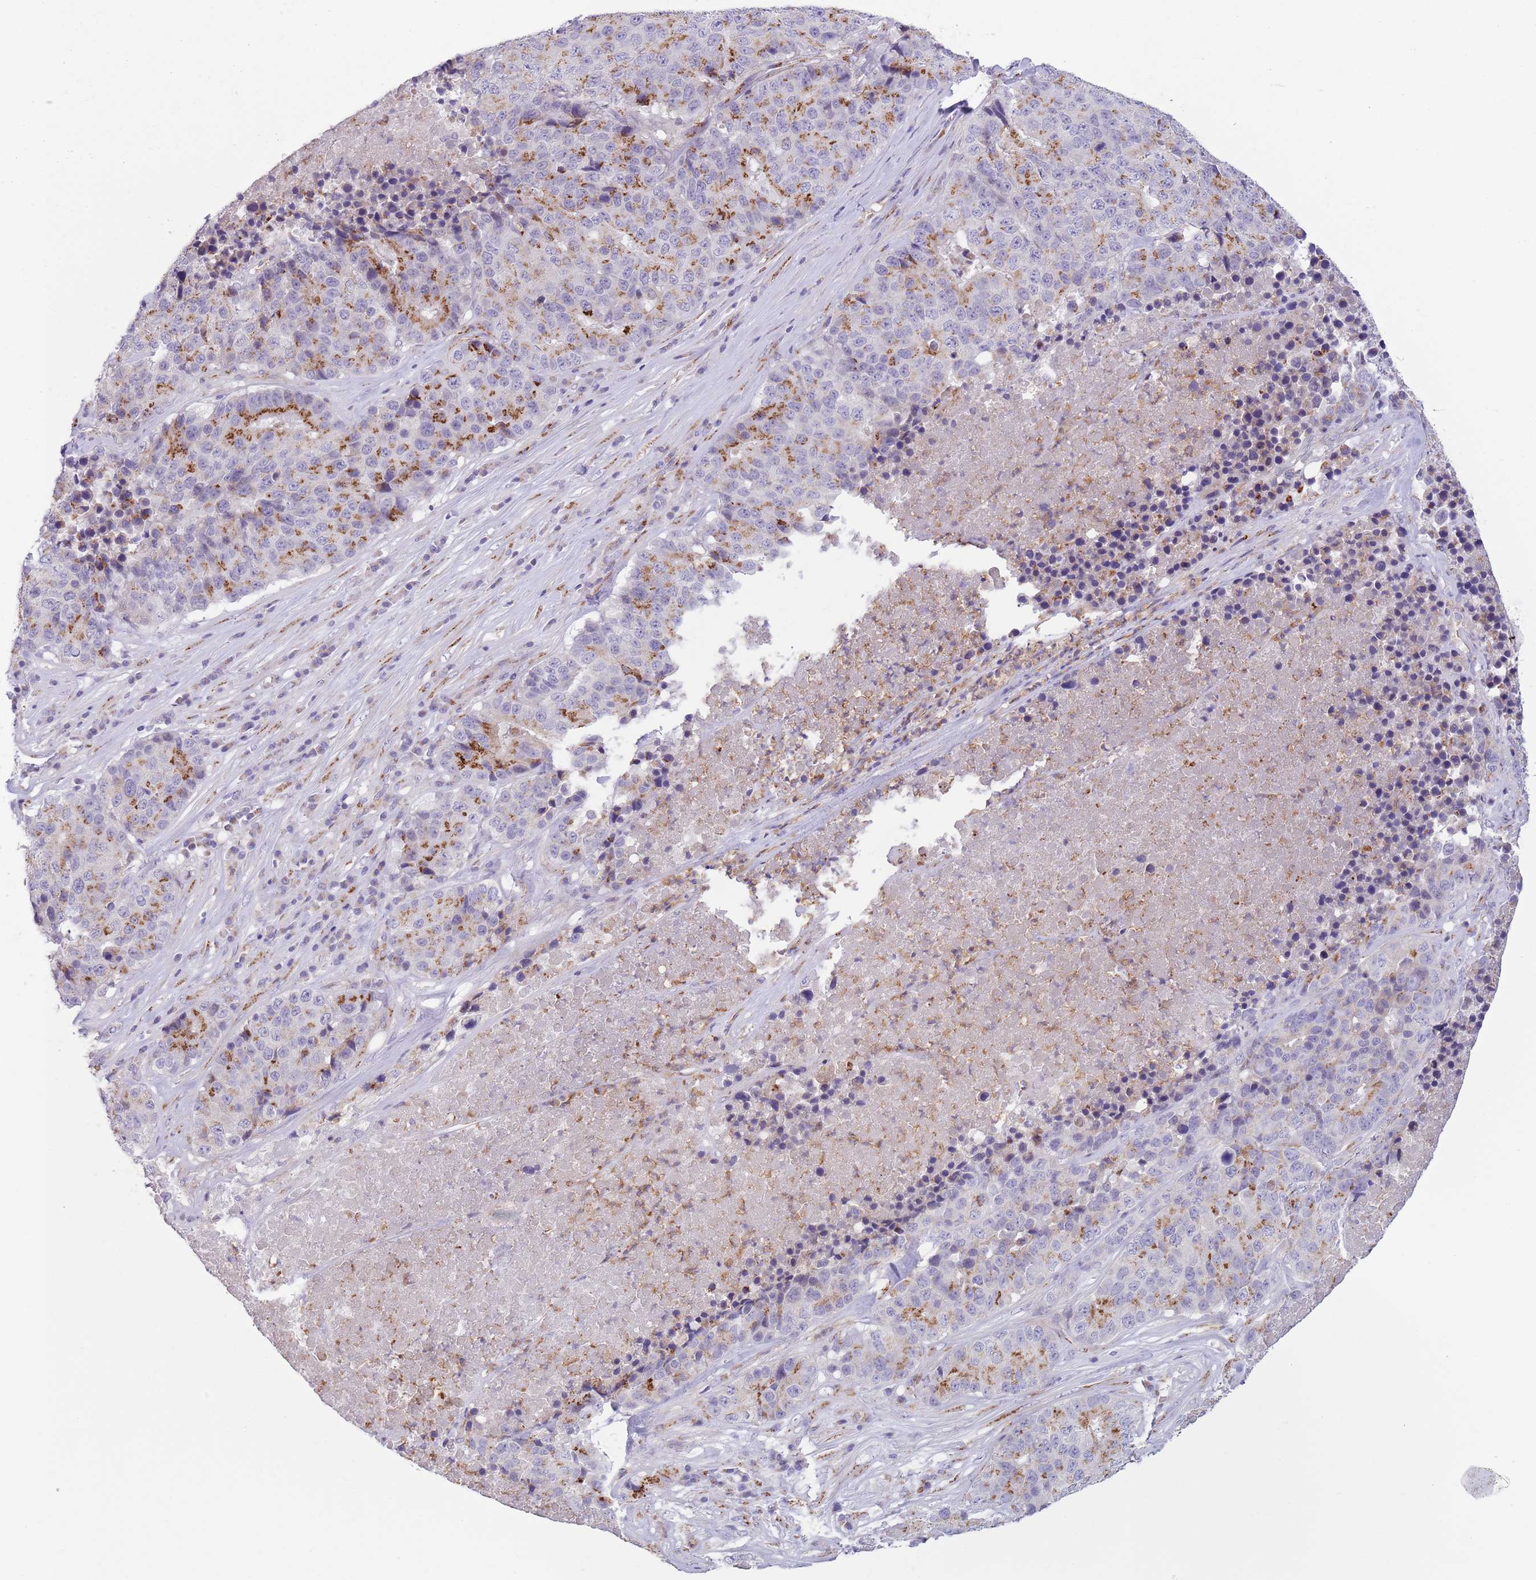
{"staining": {"intensity": "strong", "quantity": "25%-75%", "location": "cytoplasmic/membranous"}, "tissue": "stomach cancer", "cell_type": "Tumor cells", "image_type": "cancer", "snomed": [{"axis": "morphology", "description": "Adenocarcinoma, NOS"}, {"axis": "topography", "description": "Stomach"}], "caption": "Immunohistochemistry (IHC) of human adenocarcinoma (stomach) displays high levels of strong cytoplasmic/membranous staining in approximately 25%-75% of tumor cells.", "gene": "C20orf96", "patient": {"sex": "male", "age": 71}}